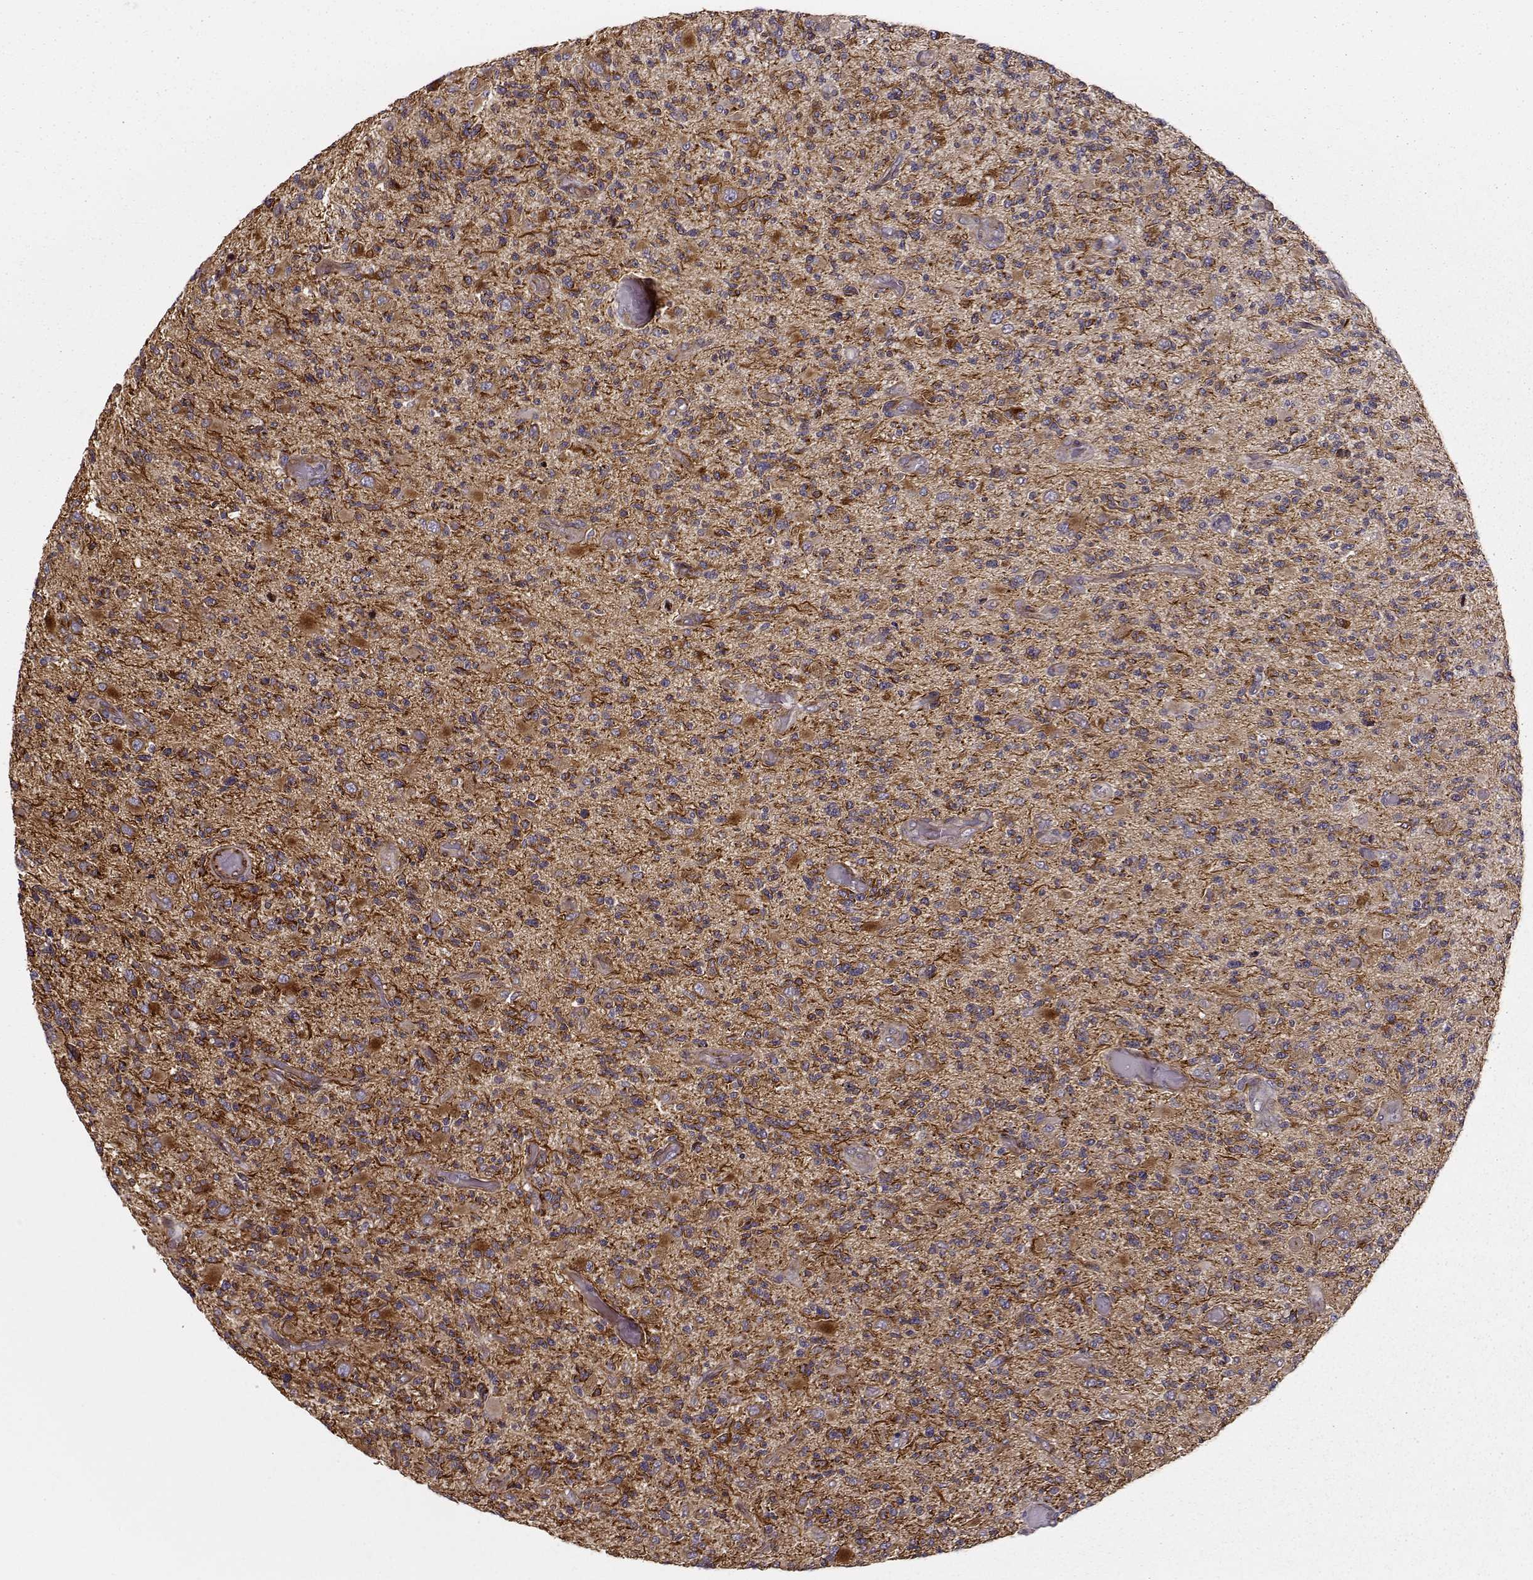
{"staining": {"intensity": "moderate", "quantity": ">75%", "location": "cytoplasmic/membranous"}, "tissue": "glioma", "cell_type": "Tumor cells", "image_type": "cancer", "snomed": [{"axis": "morphology", "description": "Glioma, malignant, High grade"}, {"axis": "topography", "description": "Brain"}], "caption": "A brown stain shows moderate cytoplasmic/membranous expression of a protein in high-grade glioma (malignant) tumor cells. The protein is shown in brown color, while the nuclei are stained blue.", "gene": "MTR", "patient": {"sex": "female", "age": 63}}